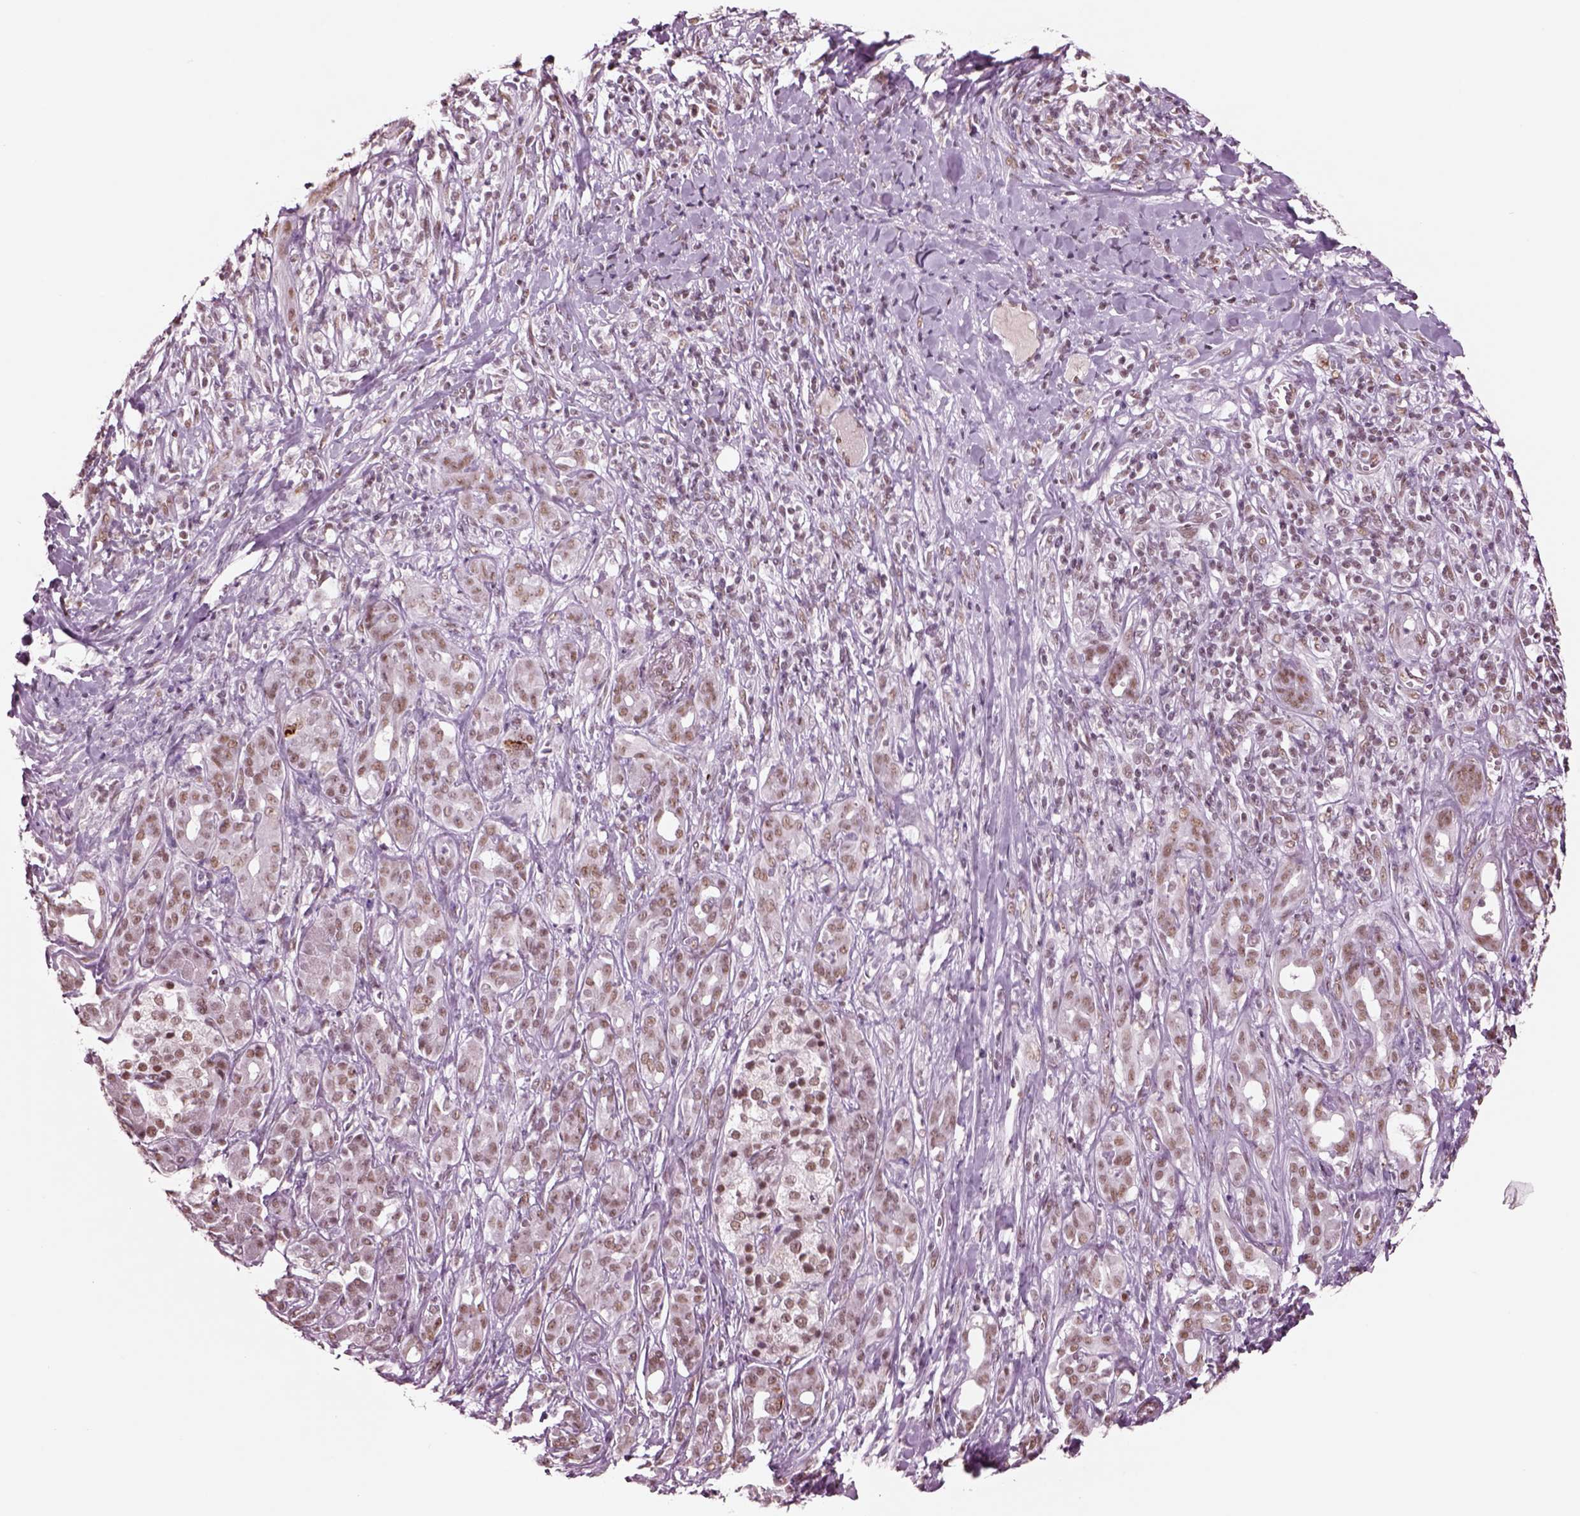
{"staining": {"intensity": "moderate", "quantity": "25%-75%", "location": "nuclear"}, "tissue": "pancreatic cancer", "cell_type": "Tumor cells", "image_type": "cancer", "snomed": [{"axis": "morphology", "description": "Adenocarcinoma, NOS"}, {"axis": "topography", "description": "Pancreas"}], "caption": "IHC image of human adenocarcinoma (pancreatic) stained for a protein (brown), which displays medium levels of moderate nuclear expression in approximately 25%-75% of tumor cells.", "gene": "SEPHS1", "patient": {"sex": "male", "age": 61}}